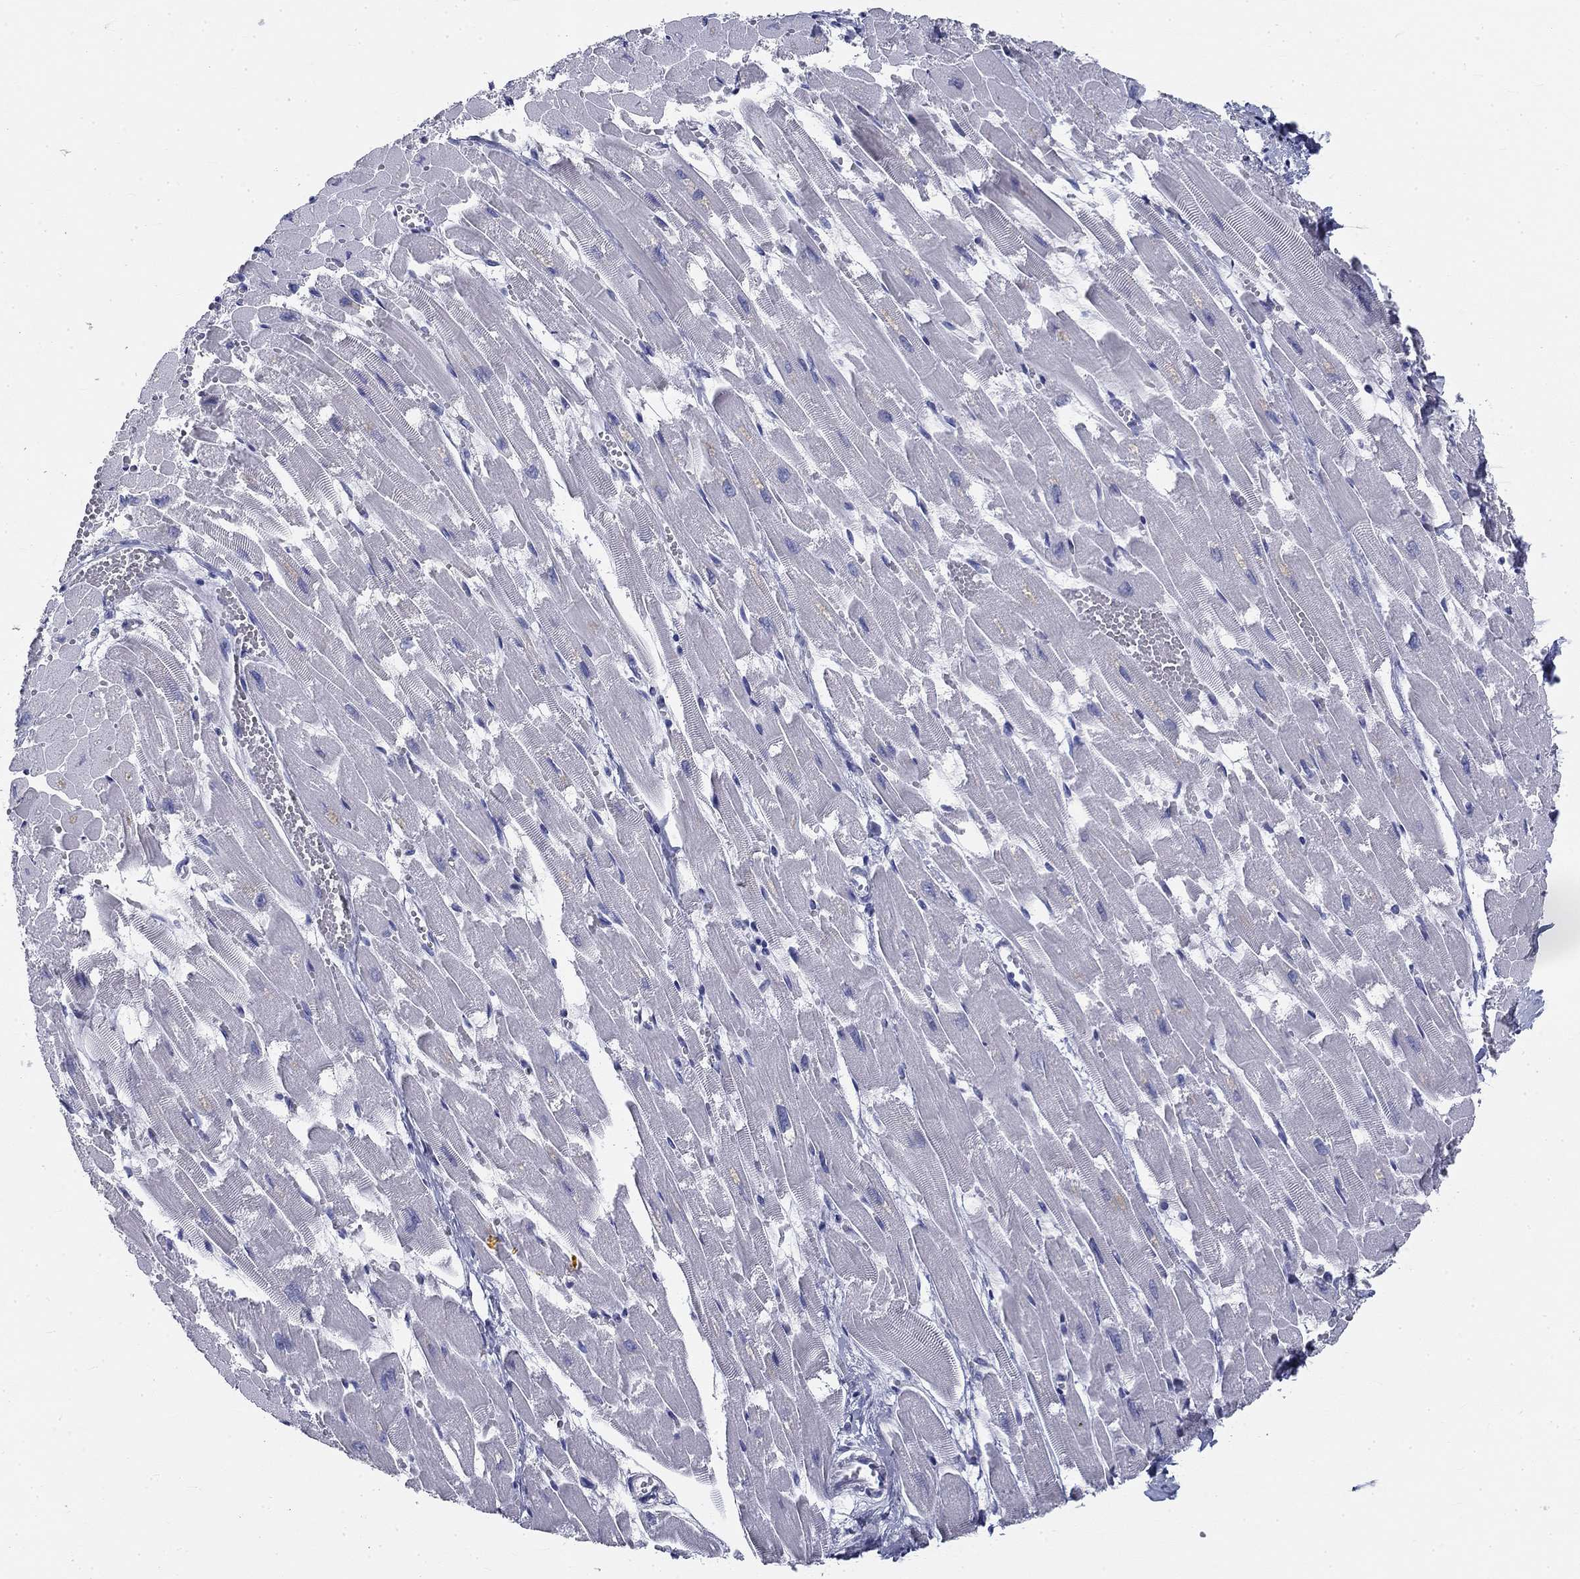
{"staining": {"intensity": "negative", "quantity": "none", "location": "none"}, "tissue": "heart muscle", "cell_type": "Cardiomyocytes", "image_type": "normal", "snomed": [{"axis": "morphology", "description": "Normal tissue, NOS"}, {"axis": "topography", "description": "Heart"}], "caption": "DAB (3,3'-diaminobenzidine) immunohistochemical staining of benign heart muscle exhibits no significant positivity in cardiomyocytes. (IHC, brightfield microscopy, high magnification).", "gene": "GALNTL5", "patient": {"sex": "female", "age": 52}}